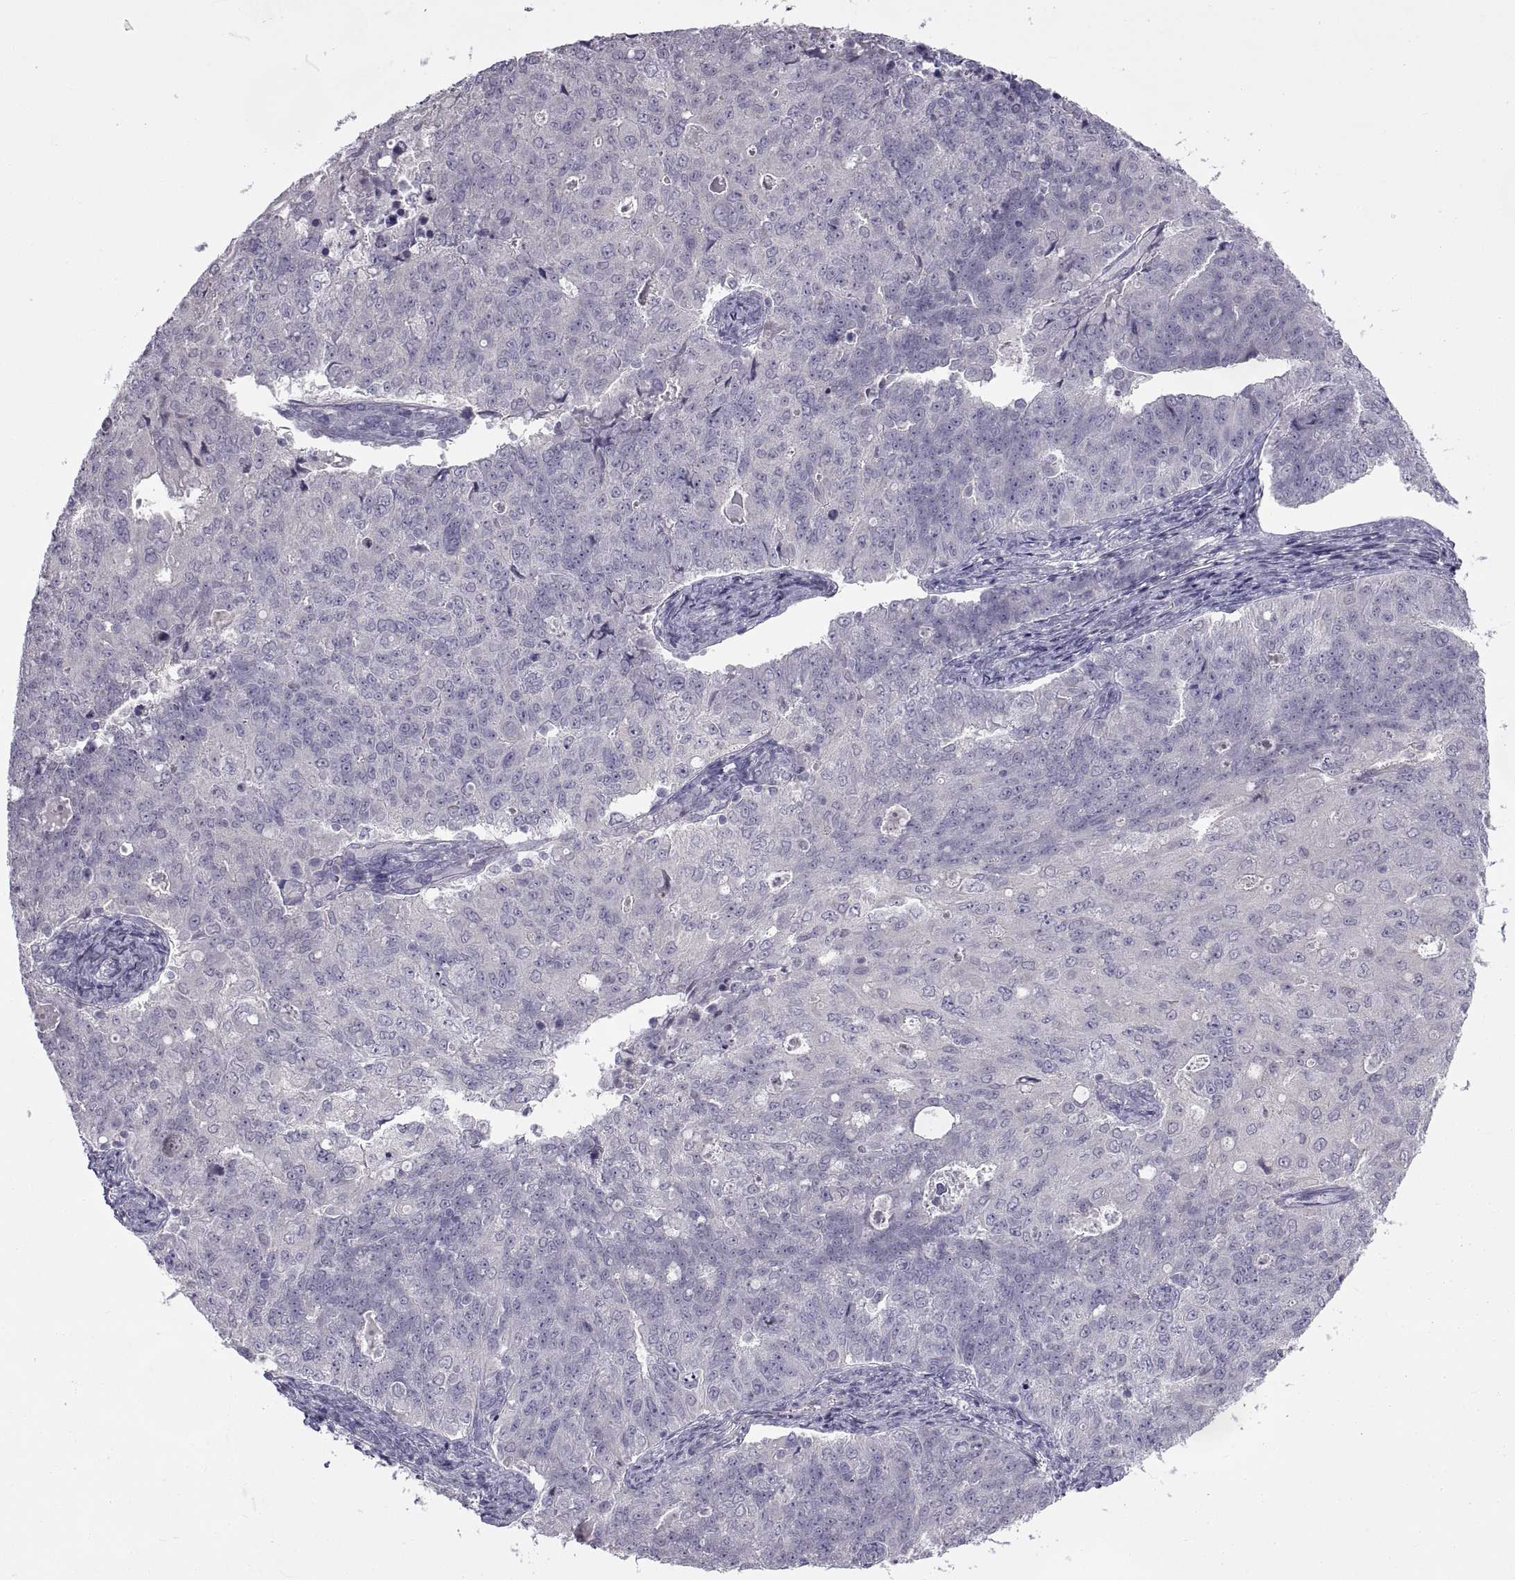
{"staining": {"intensity": "negative", "quantity": "none", "location": "none"}, "tissue": "endometrial cancer", "cell_type": "Tumor cells", "image_type": "cancer", "snomed": [{"axis": "morphology", "description": "Adenocarcinoma, NOS"}, {"axis": "topography", "description": "Endometrium"}], "caption": "This is a micrograph of IHC staining of endometrial adenocarcinoma, which shows no expression in tumor cells.", "gene": "BSPH1", "patient": {"sex": "female", "age": 43}}